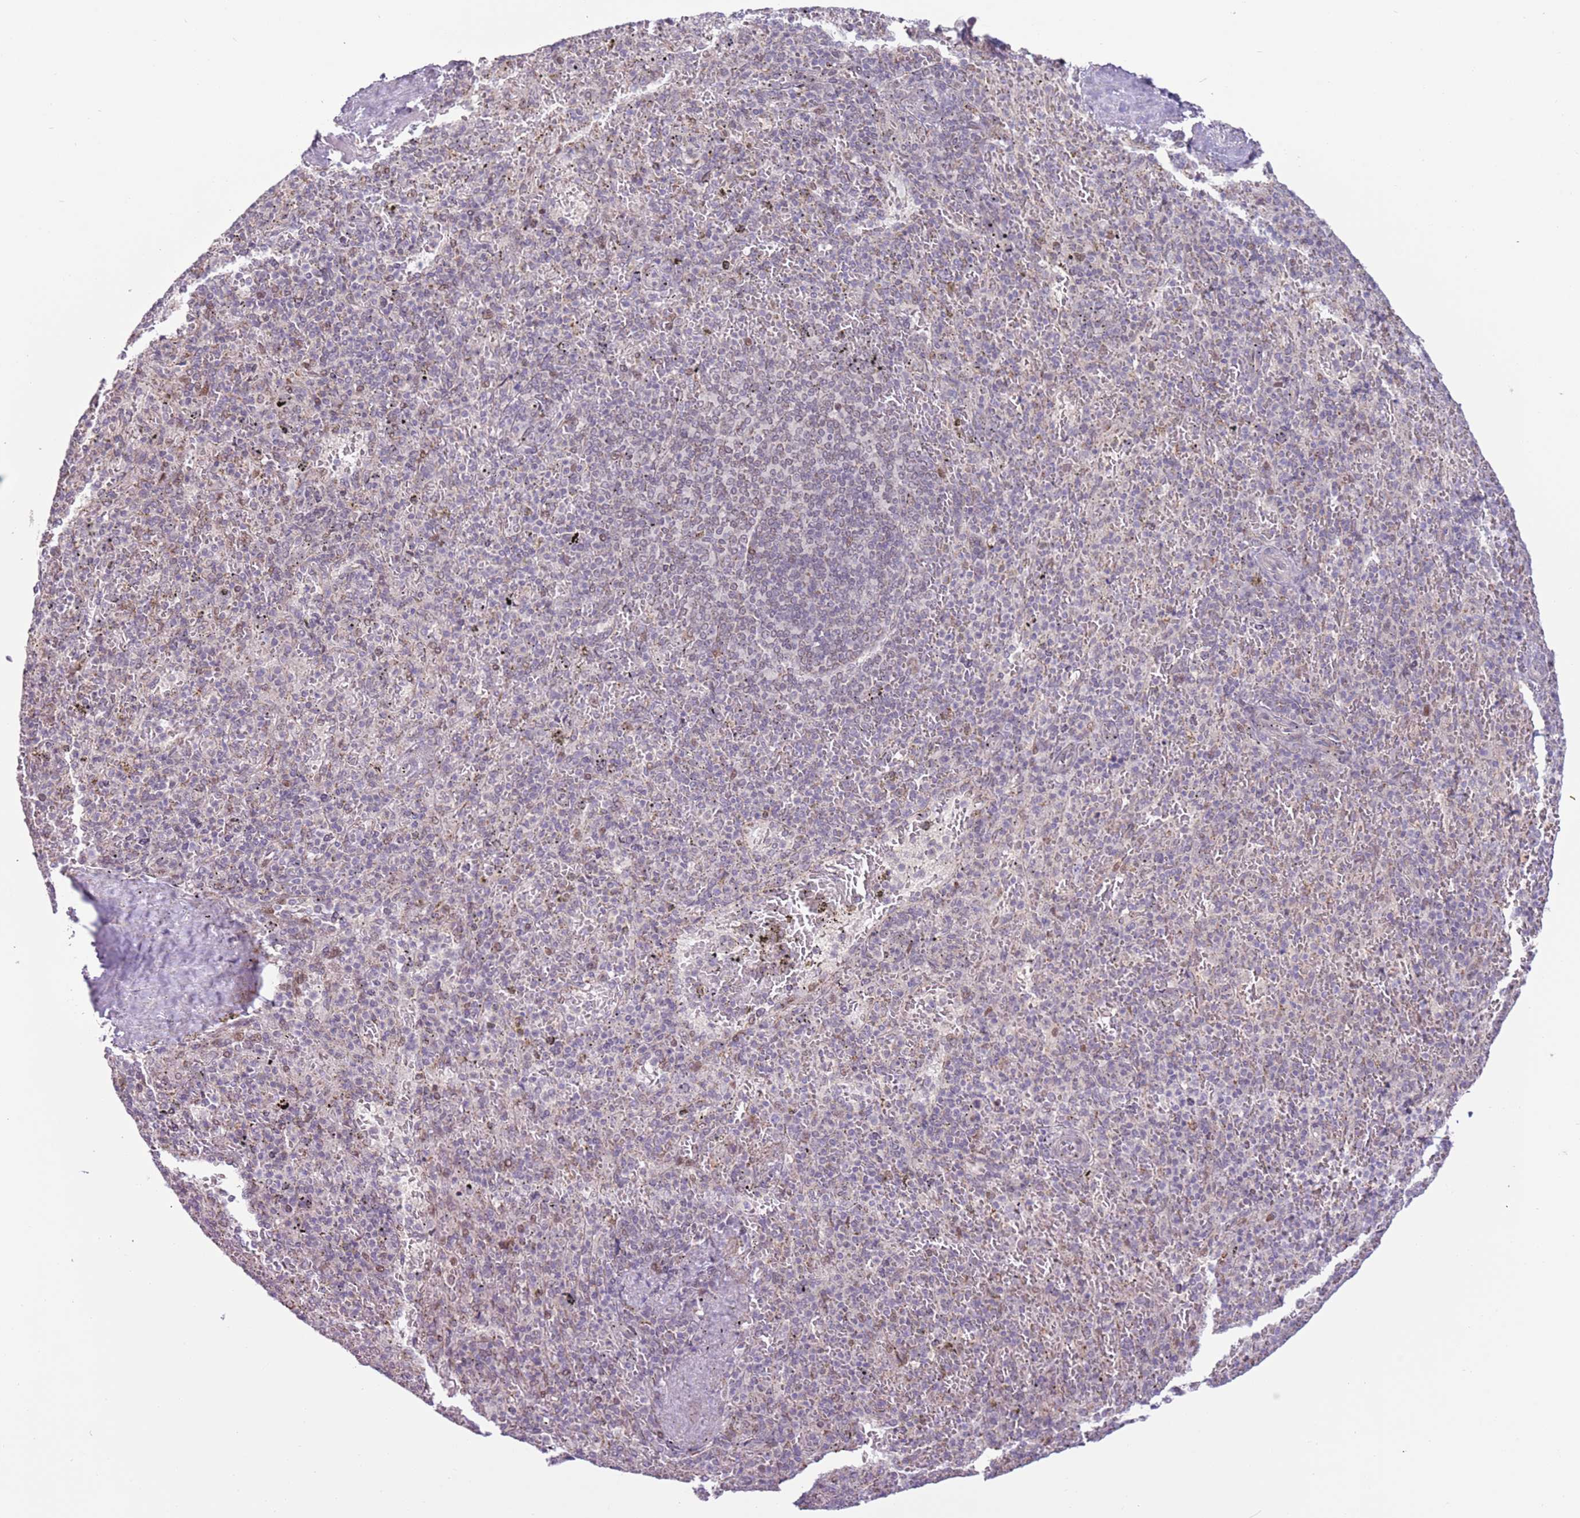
{"staining": {"intensity": "moderate", "quantity": "<25%", "location": "nuclear"}, "tissue": "spleen", "cell_type": "Cells in red pulp", "image_type": "normal", "snomed": [{"axis": "morphology", "description": "Normal tissue, NOS"}, {"axis": "topography", "description": "Spleen"}], "caption": "Brown immunohistochemical staining in unremarkable spleen exhibits moderate nuclear positivity in about <25% of cells in red pulp. (Brightfield microscopy of DAB IHC at high magnification).", "gene": "MLLT11", "patient": {"sex": "male", "age": 82}}